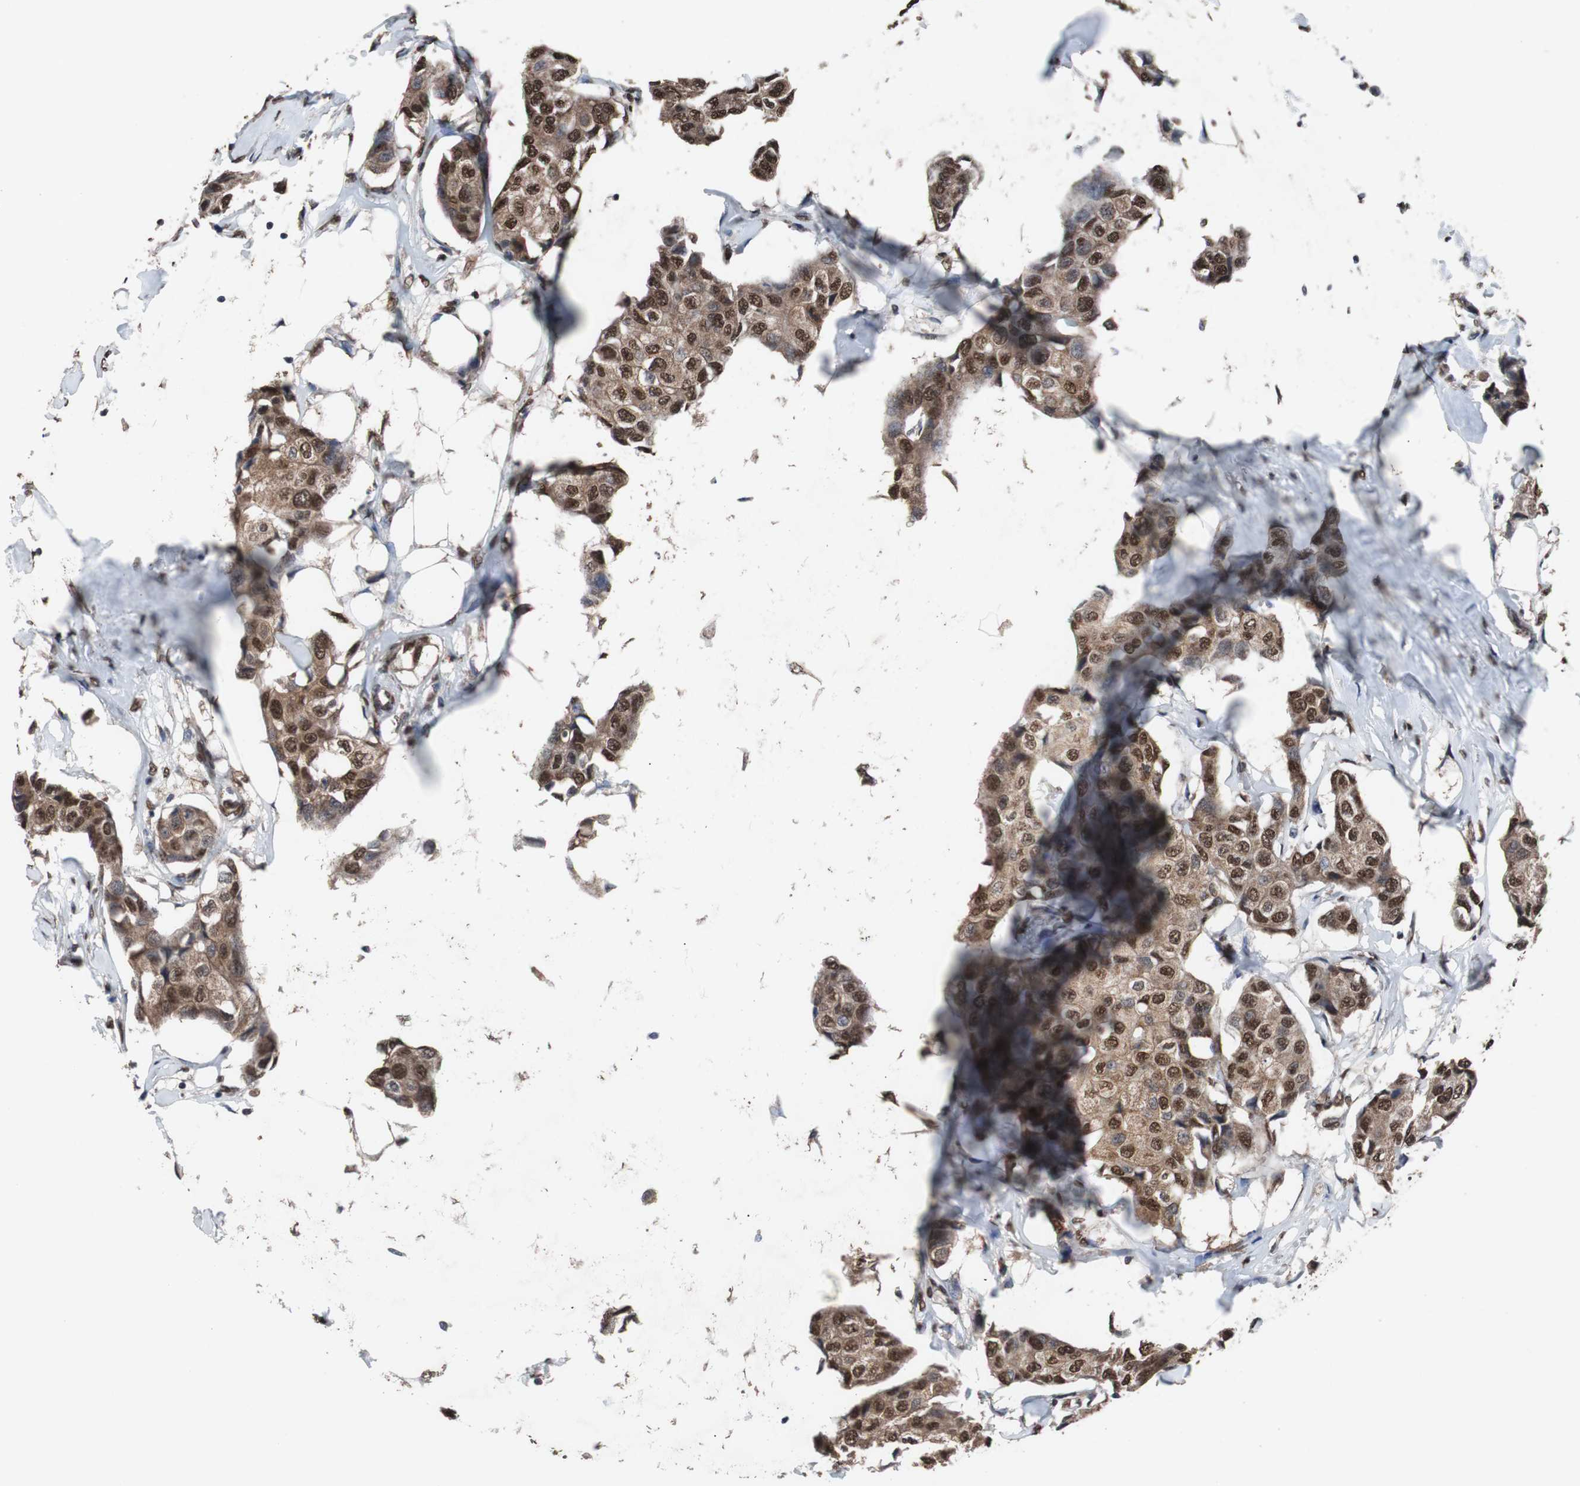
{"staining": {"intensity": "moderate", "quantity": ">75%", "location": "cytoplasmic/membranous,nuclear"}, "tissue": "breast cancer", "cell_type": "Tumor cells", "image_type": "cancer", "snomed": [{"axis": "morphology", "description": "Duct carcinoma"}, {"axis": "topography", "description": "Breast"}], "caption": "Immunohistochemistry (IHC) of breast cancer displays medium levels of moderate cytoplasmic/membranous and nuclear staining in approximately >75% of tumor cells.", "gene": "MED27", "patient": {"sex": "female", "age": 80}}